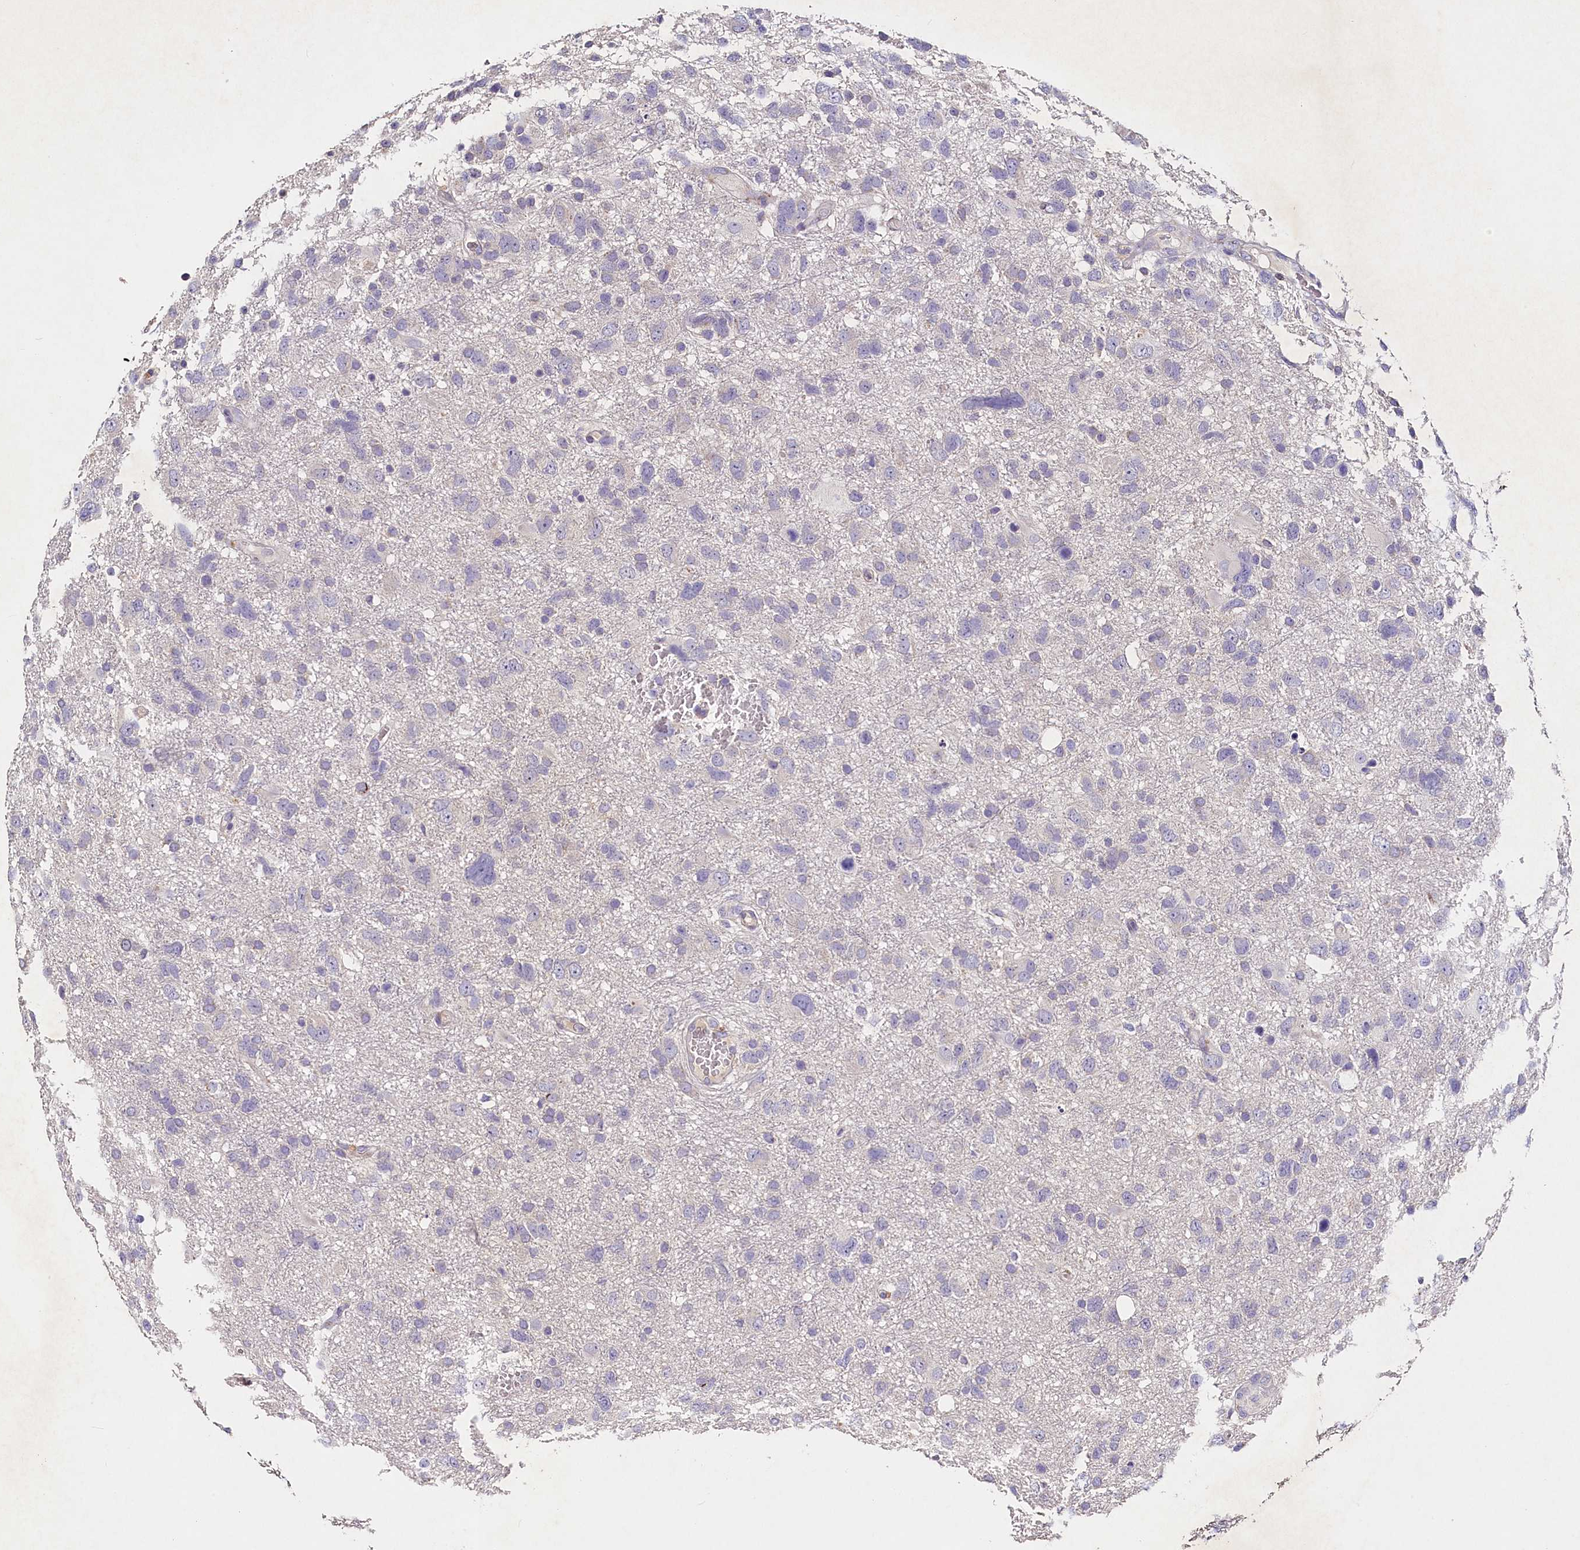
{"staining": {"intensity": "negative", "quantity": "none", "location": "none"}, "tissue": "glioma", "cell_type": "Tumor cells", "image_type": "cancer", "snomed": [{"axis": "morphology", "description": "Glioma, malignant, High grade"}, {"axis": "topography", "description": "Brain"}], "caption": "Glioma was stained to show a protein in brown. There is no significant expression in tumor cells. The staining was performed using DAB to visualize the protein expression in brown, while the nuclei were stained in blue with hematoxylin (Magnification: 20x).", "gene": "ST7L", "patient": {"sex": "male", "age": 61}}